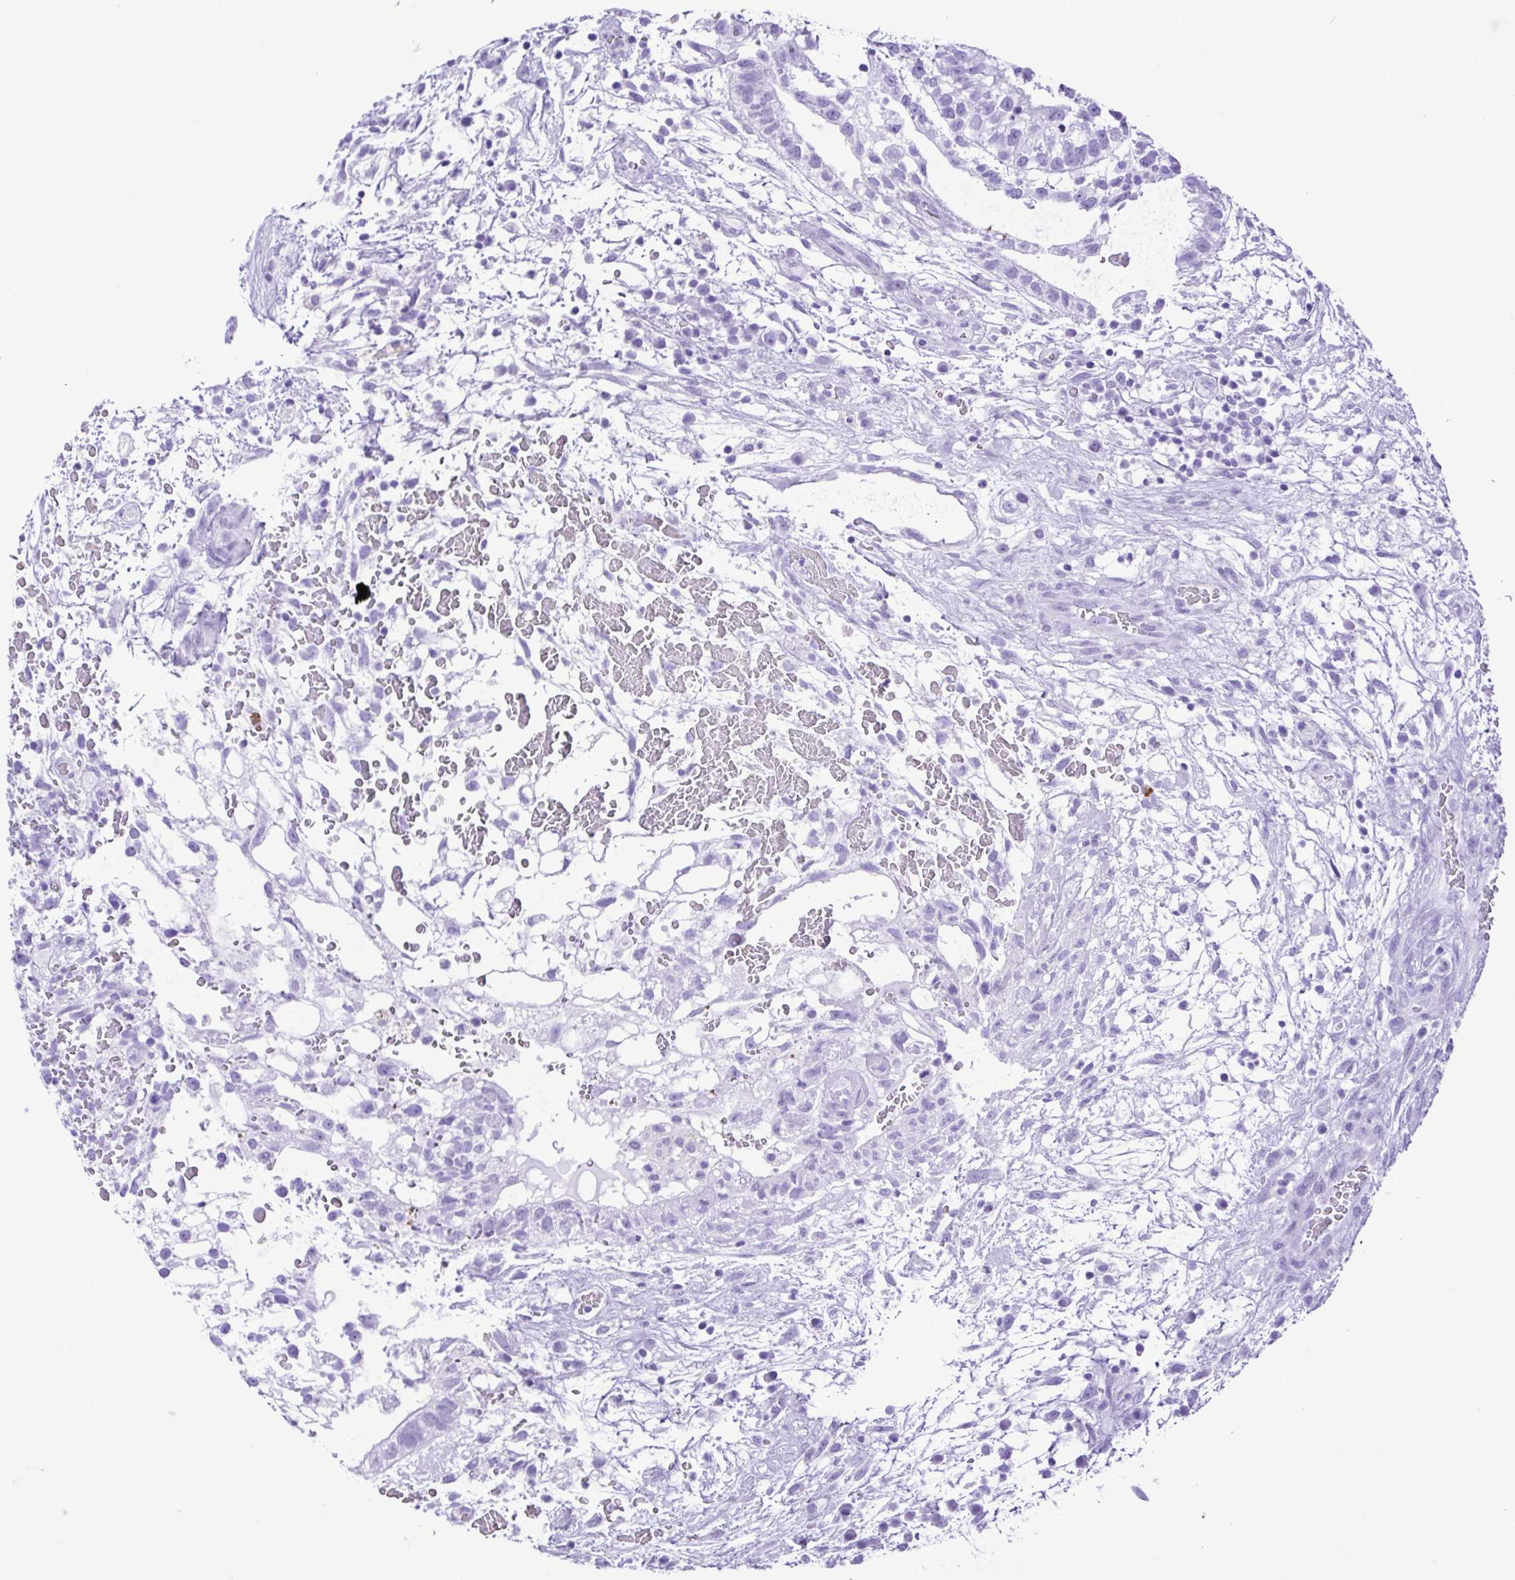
{"staining": {"intensity": "negative", "quantity": "none", "location": "none"}, "tissue": "testis cancer", "cell_type": "Tumor cells", "image_type": "cancer", "snomed": [{"axis": "morphology", "description": "Normal tissue, NOS"}, {"axis": "morphology", "description": "Carcinoma, Embryonal, NOS"}, {"axis": "topography", "description": "Testis"}], "caption": "This is an IHC photomicrograph of testis embryonal carcinoma. There is no positivity in tumor cells.", "gene": "SYT1", "patient": {"sex": "male", "age": 32}}